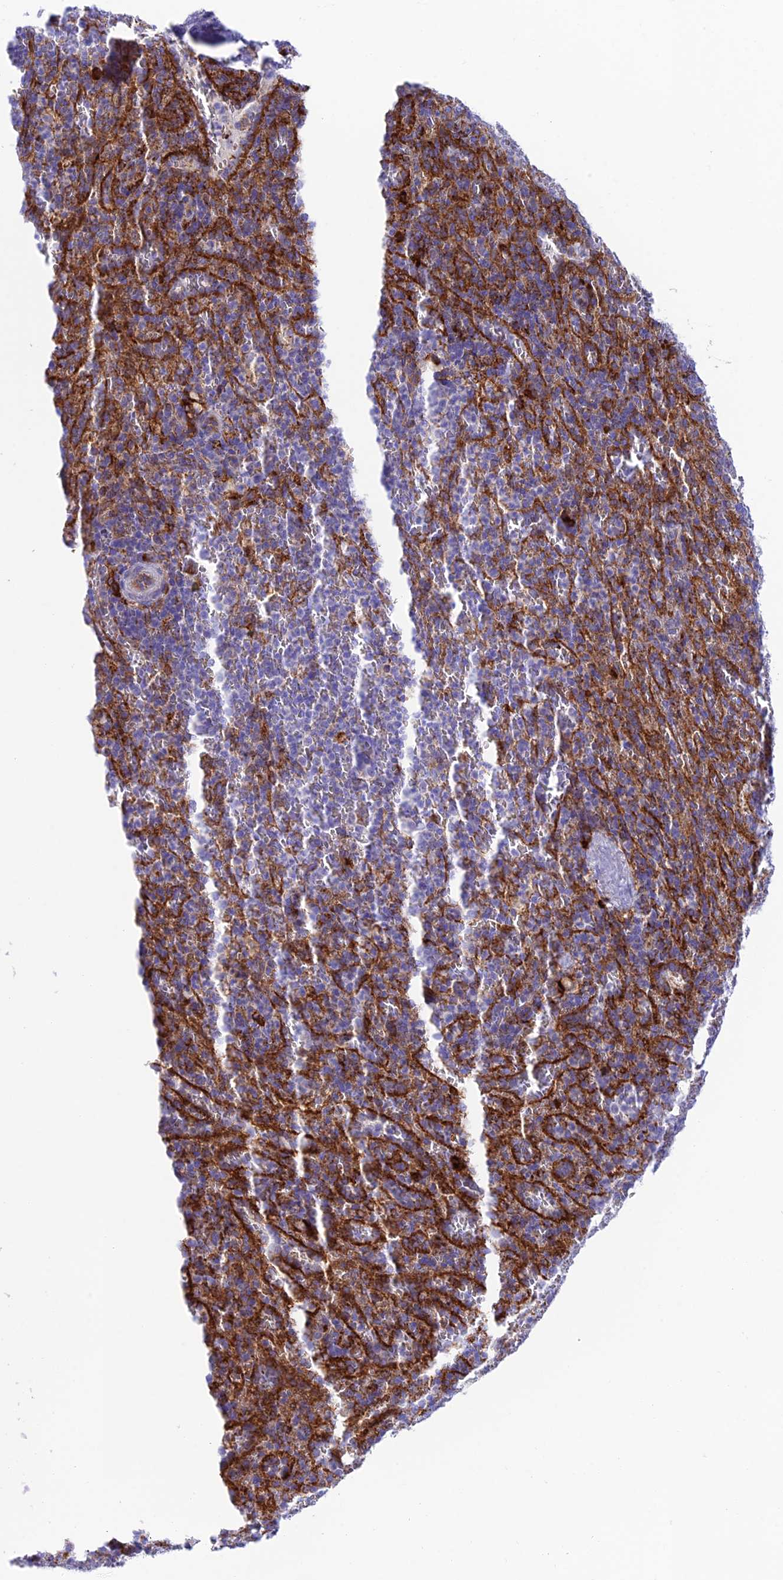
{"staining": {"intensity": "moderate", "quantity": "25%-75%", "location": "cytoplasmic/membranous"}, "tissue": "spleen", "cell_type": "Cells in red pulp", "image_type": "normal", "snomed": [{"axis": "morphology", "description": "Normal tissue, NOS"}, {"axis": "topography", "description": "Spleen"}], "caption": "Brown immunohistochemical staining in benign human spleen shows moderate cytoplasmic/membranous staining in about 25%-75% of cells in red pulp. (DAB (3,3'-diaminobenzidine) IHC with brightfield microscopy, high magnification).", "gene": "TUBGCP6", "patient": {"sex": "female", "age": 21}}